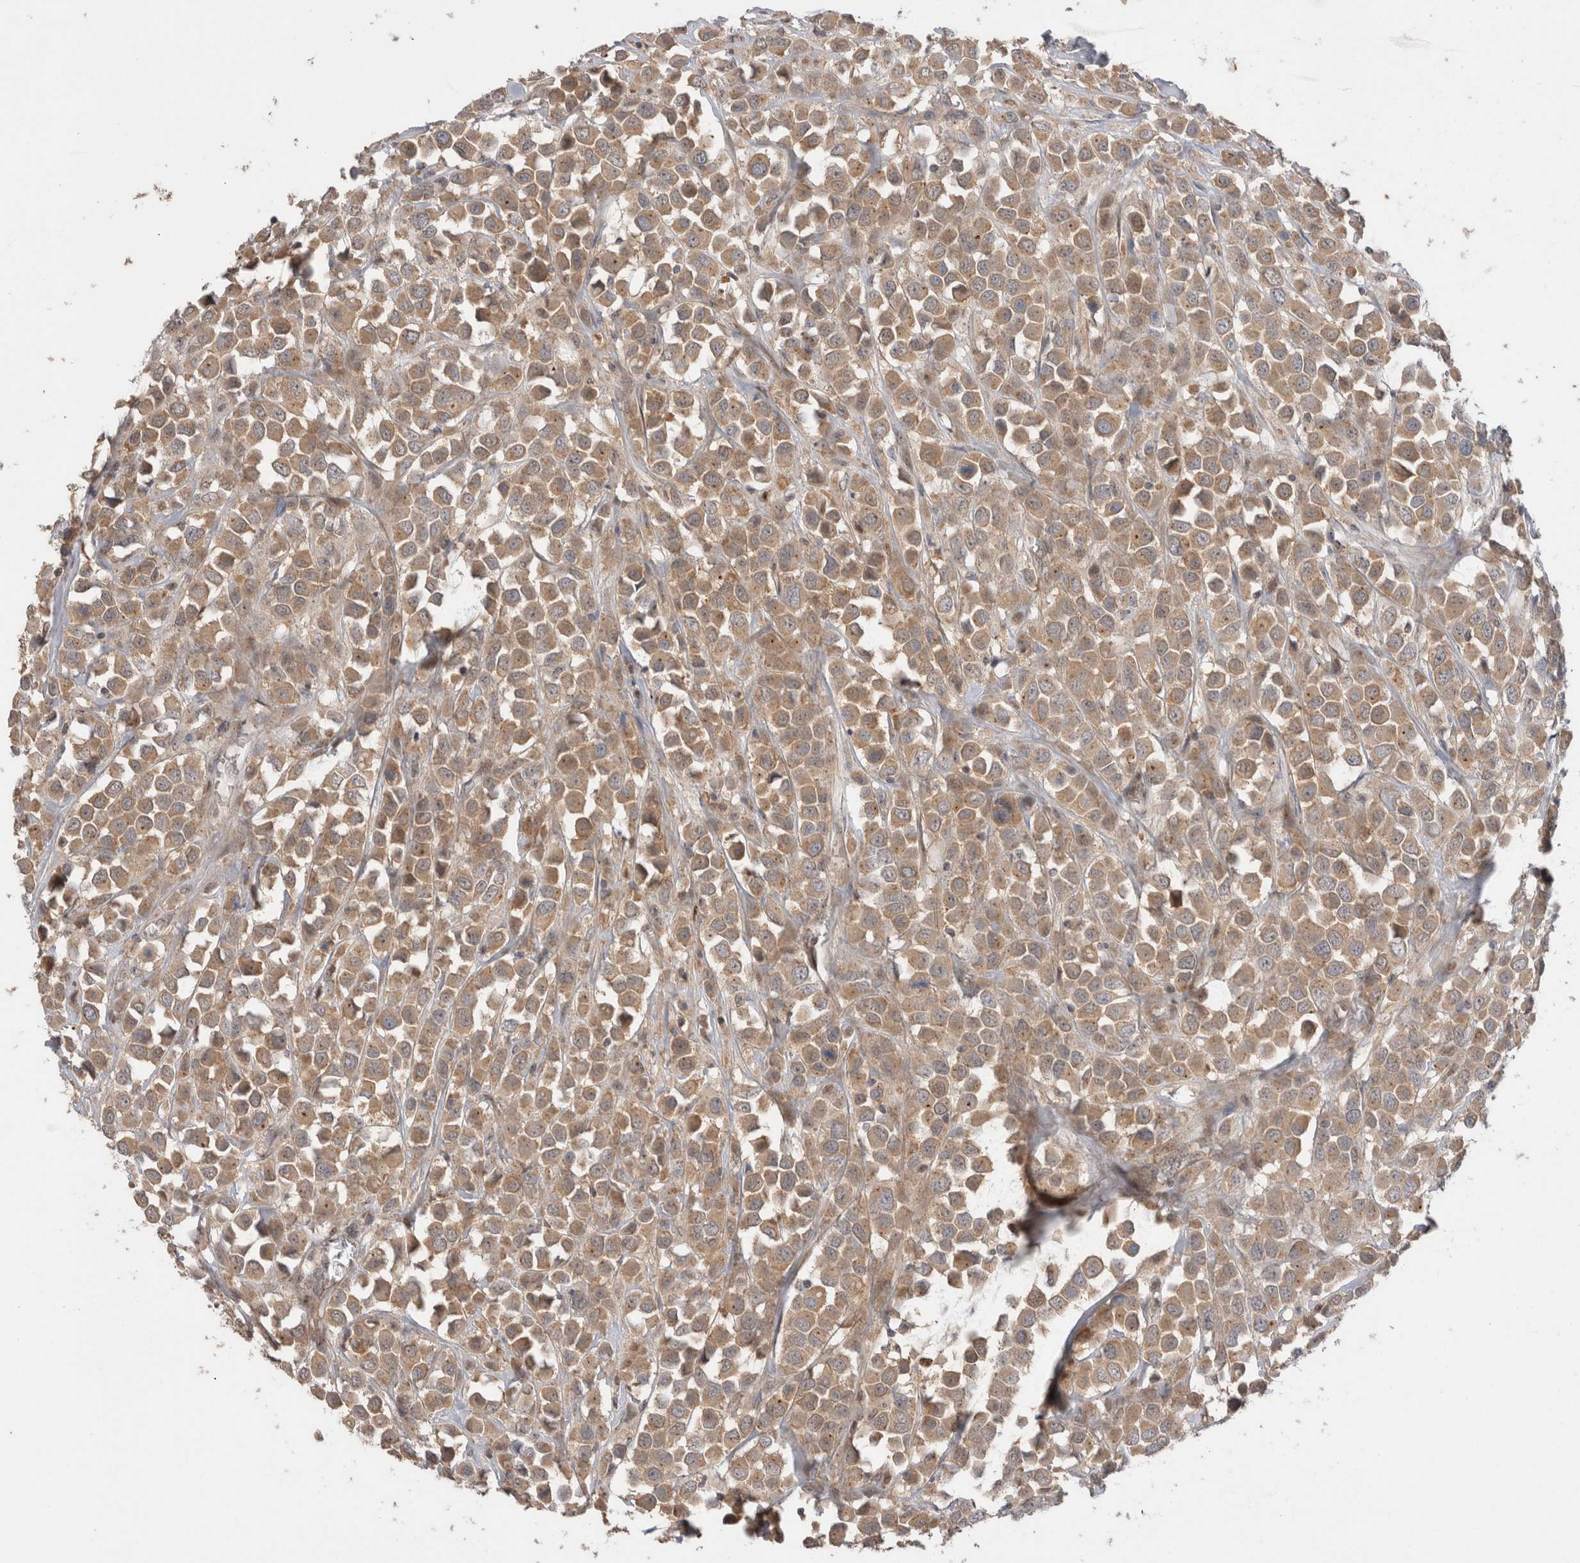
{"staining": {"intensity": "moderate", "quantity": ">75%", "location": "cytoplasmic/membranous"}, "tissue": "breast cancer", "cell_type": "Tumor cells", "image_type": "cancer", "snomed": [{"axis": "morphology", "description": "Duct carcinoma"}, {"axis": "topography", "description": "Breast"}], "caption": "Tumor cells show moderate cytoplasmic/membranous staining in approximately >75% of cells in breast cancer (infiltrating ductal carcinoma).", "gene": "SLC29A1", "patient": {"sex": "female", "age": 61}}